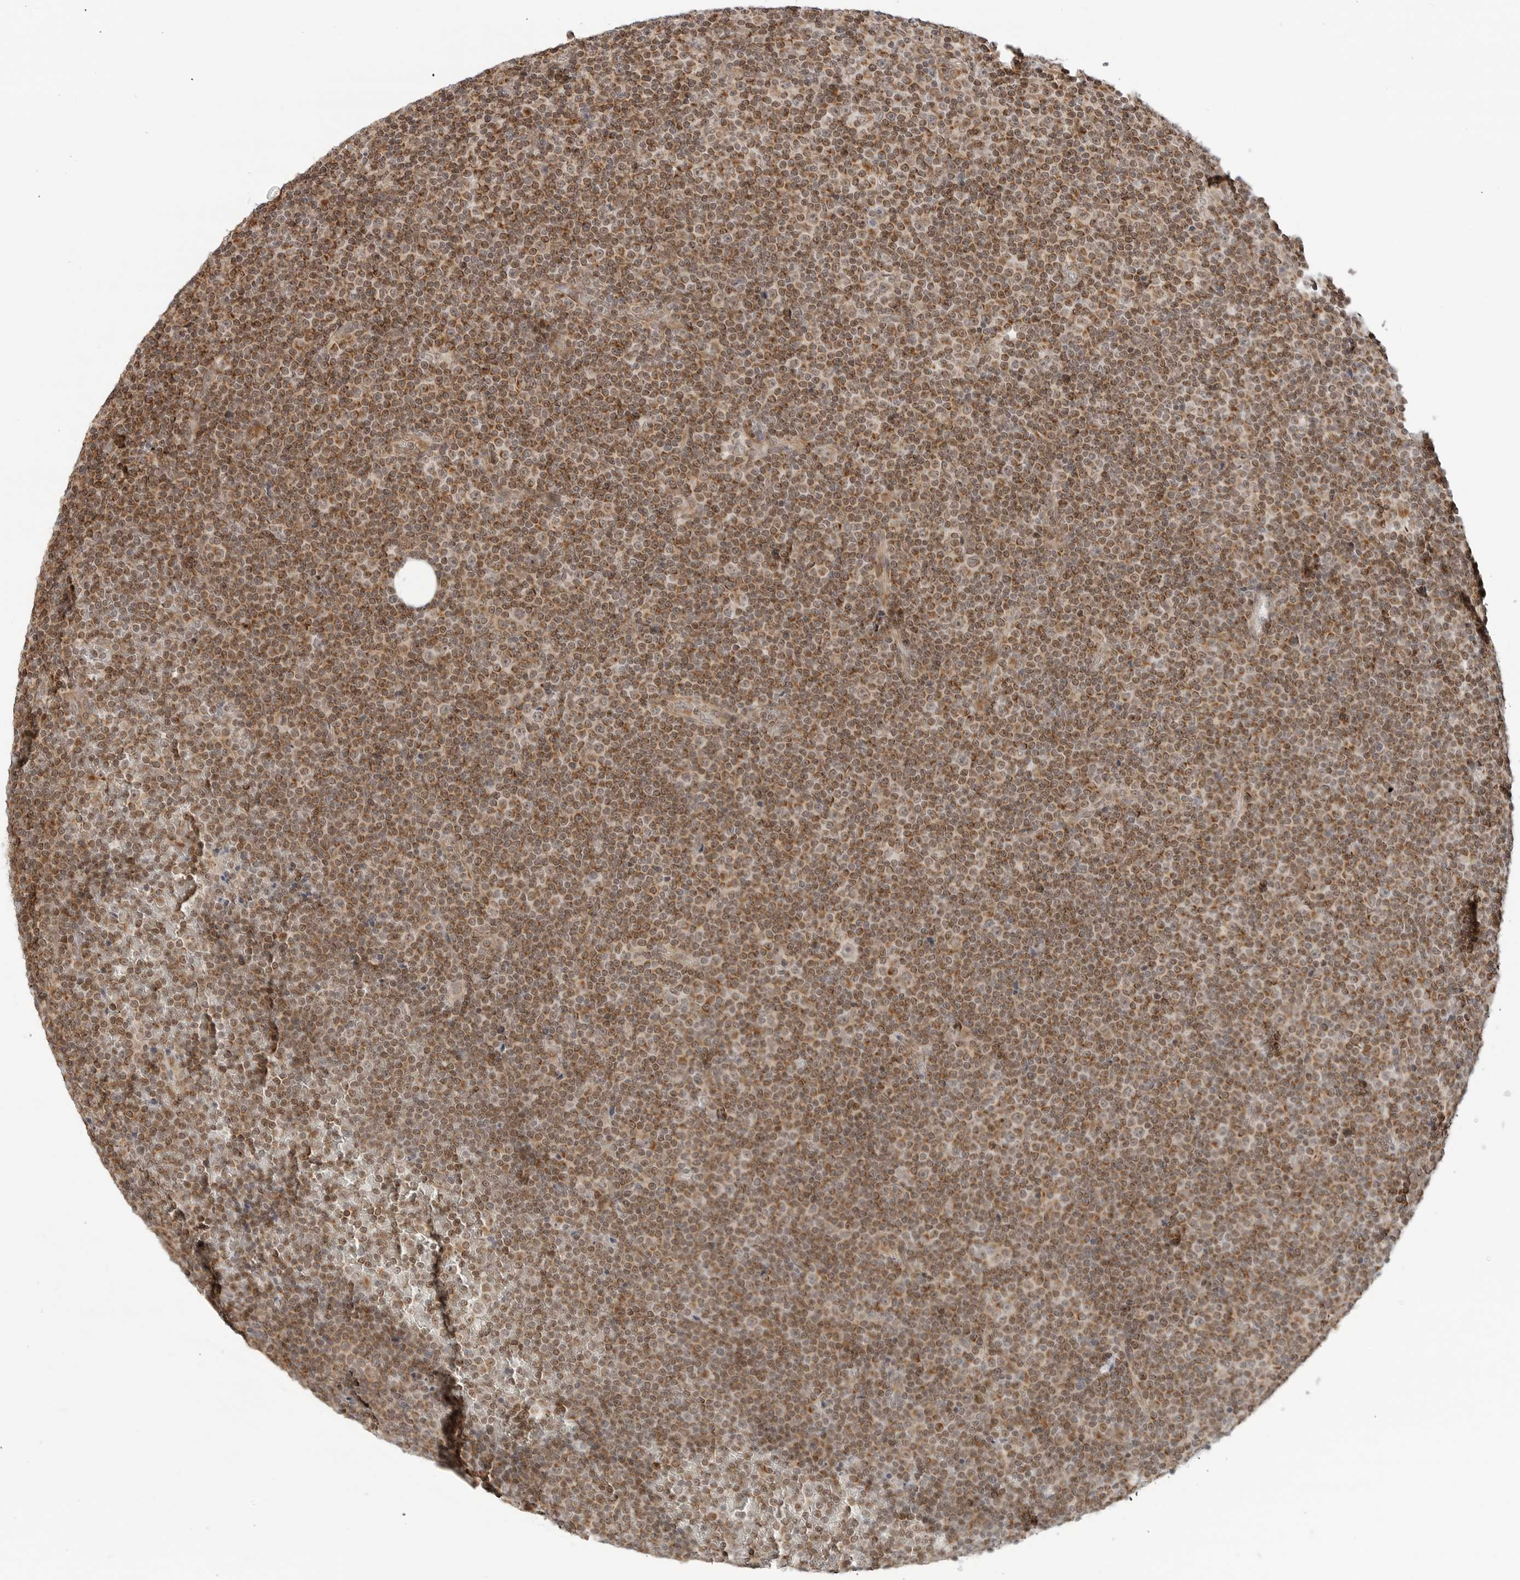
{"staining": {"intensity": "moderate", "quantity": "25%-75%", "location": "cytoplasmic/membranous"}, "tissue": "lymphoma", "cell_type": "Tumor cells", "image_type": "cancer", "snomed": [{"axis": "morphology", "description": "Malignant lymphoma, non-Hodgkin's type, Low grade"}, {"axis": "topography", "description": "Lymph node"}], "caption": "High-magnification brightfield microscopy of malignant lymphoma, non-Hodgkin's type (low-grade) stained with DAB (brown) and counterstained with hematoxylin (blue). tumor cells exhibit moderate cytoplasmic/membranous expression is identified in about25%-75% of cells.", "gene": "POLR3GL", "patient": {"sex": "female", "age": 67}}